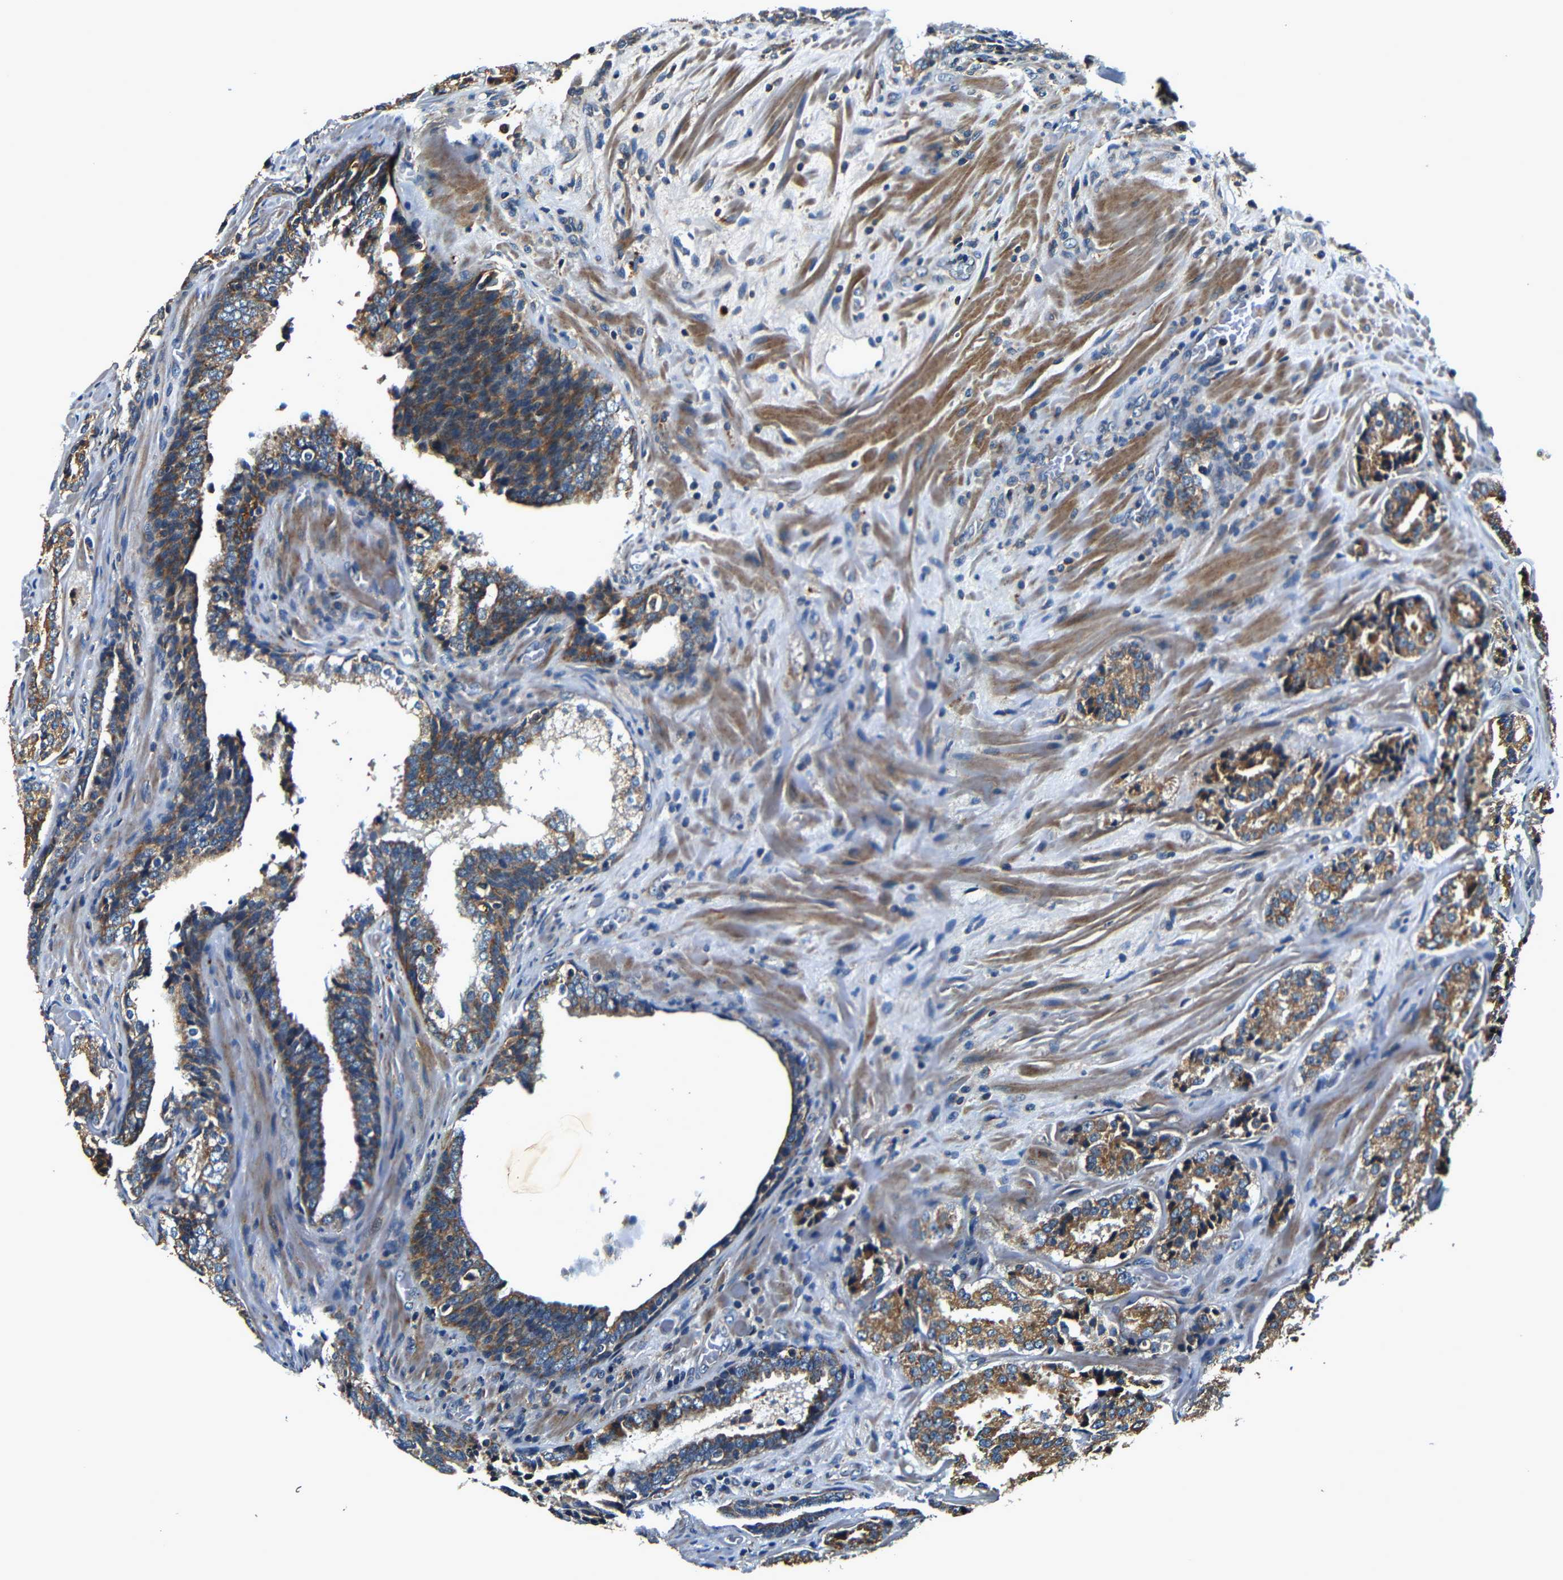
{"staining": {"intensity": "strong", "quantity": ">75%", "location": "cytoplasmic/membranous"}, "tissue": "prostate cancer", "cell_type": "Tumor cells", "image_type": "cancer", "snomed": [{"axis": "morphology", "description": "Adenocarcinoma, High grade"}, {"axis": "topography", "description": "Prostate"}], "caption": "Prostate cancer was stained to show a protein in brown. There is high levels of strong cytoplasmic/membranous expression in about >75% of tumor cells.", "gene": "MTX1", "patient": {"sex": "male", "age": 60}}